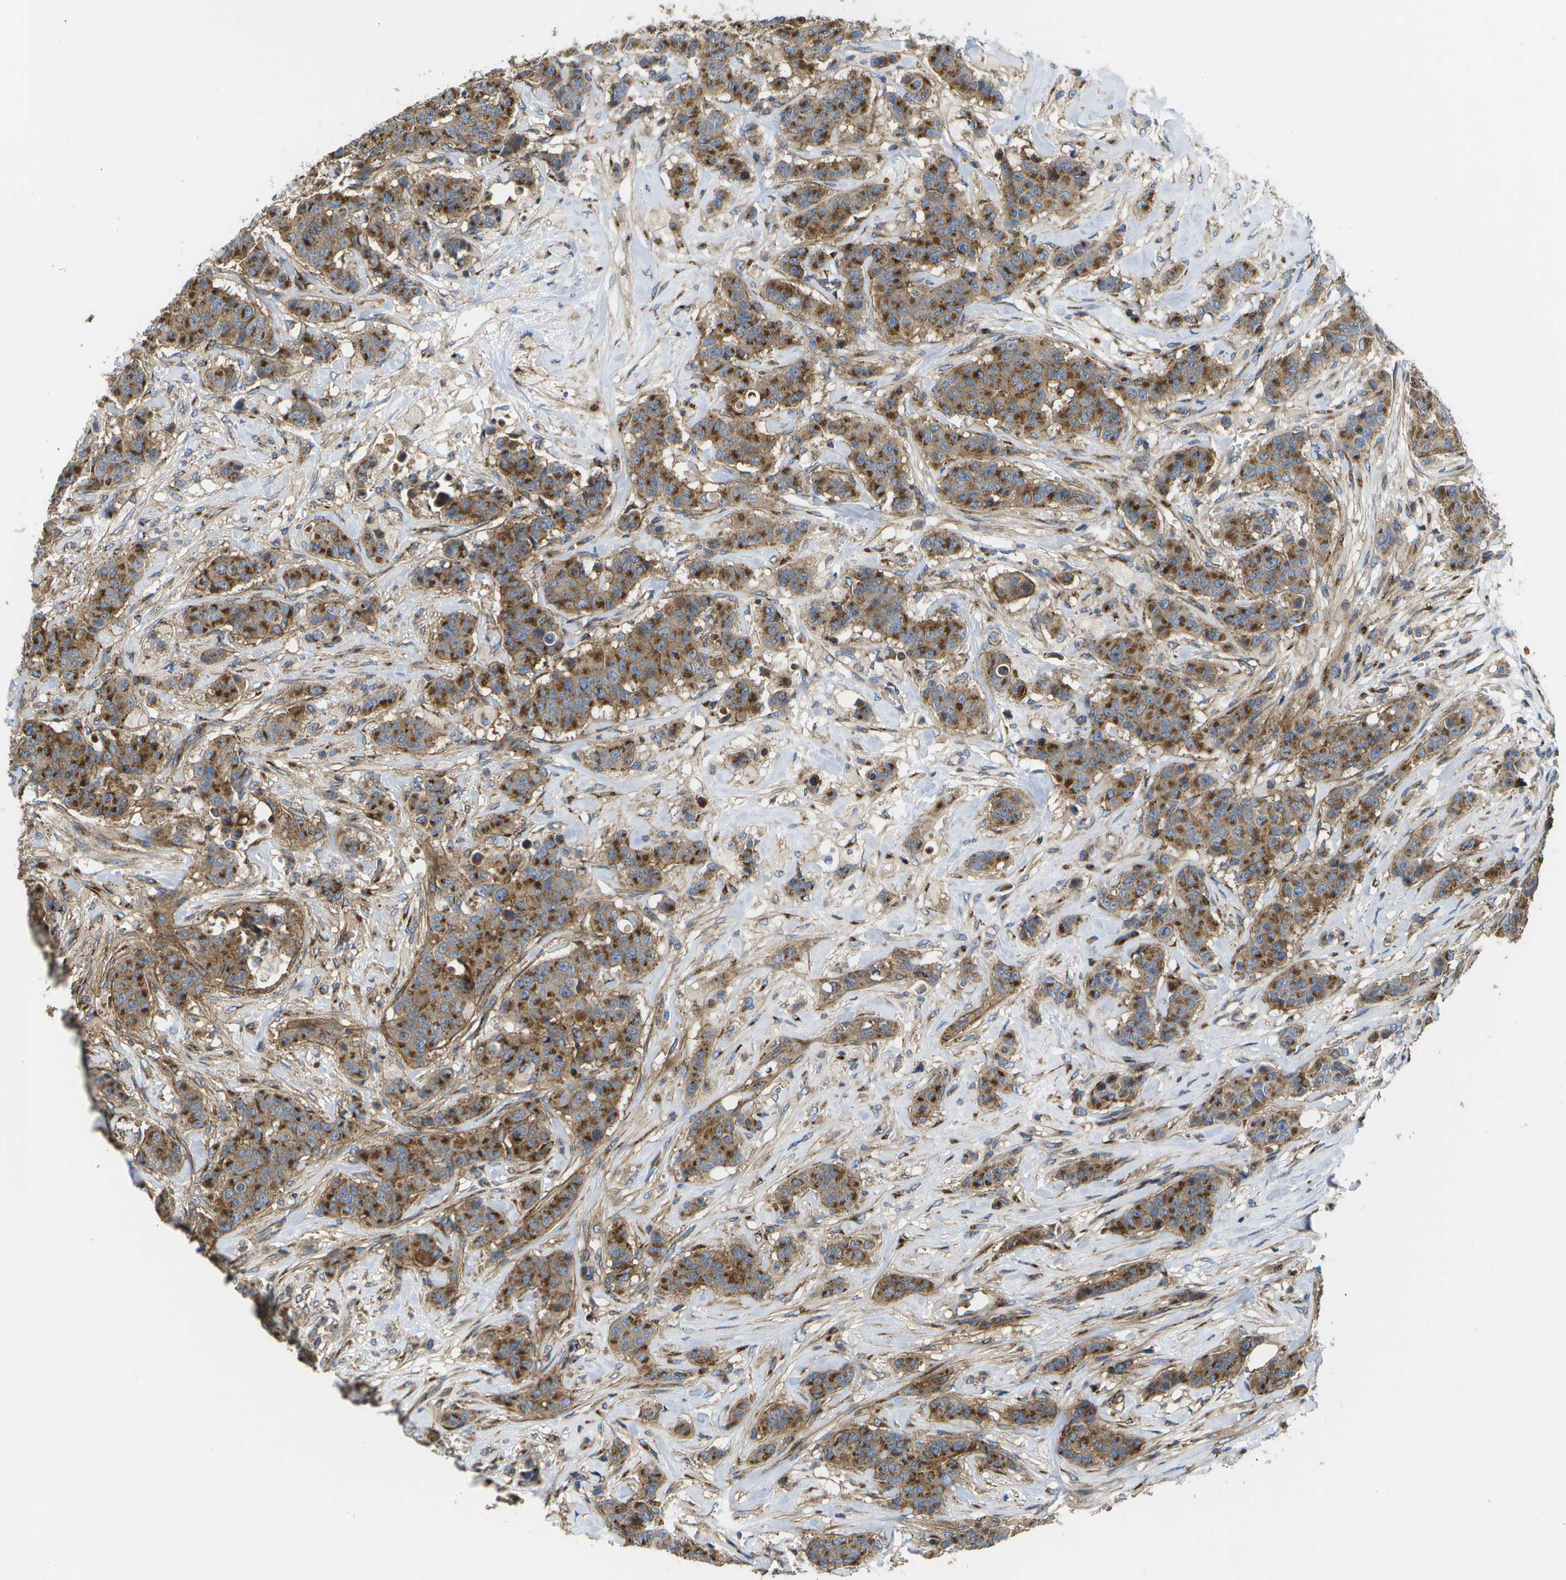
{"staining": {"intensity": "strong", "quantity": ">75%", "location": "cytoplasmic/membranous"}, "tissue": "breast cancer", "cell_type": "Tumor cells", "image_type": "cancer", "snomed": [{"axis": "morphology", "description": "Normal tissue, NOS"}, {"axis": "morphology", "description": "Duct carcinoma"}, {"axis": "topography", "description": "Breast"}], "caption": "DAB immunohistochemical staining of breast infiltrating ductal carcinoma shows strong cytoplasmic/membranous protein expression in about >75% of tumor cells.", "gene": "BST2", "patient": {"sex": "female", "age": 40}}